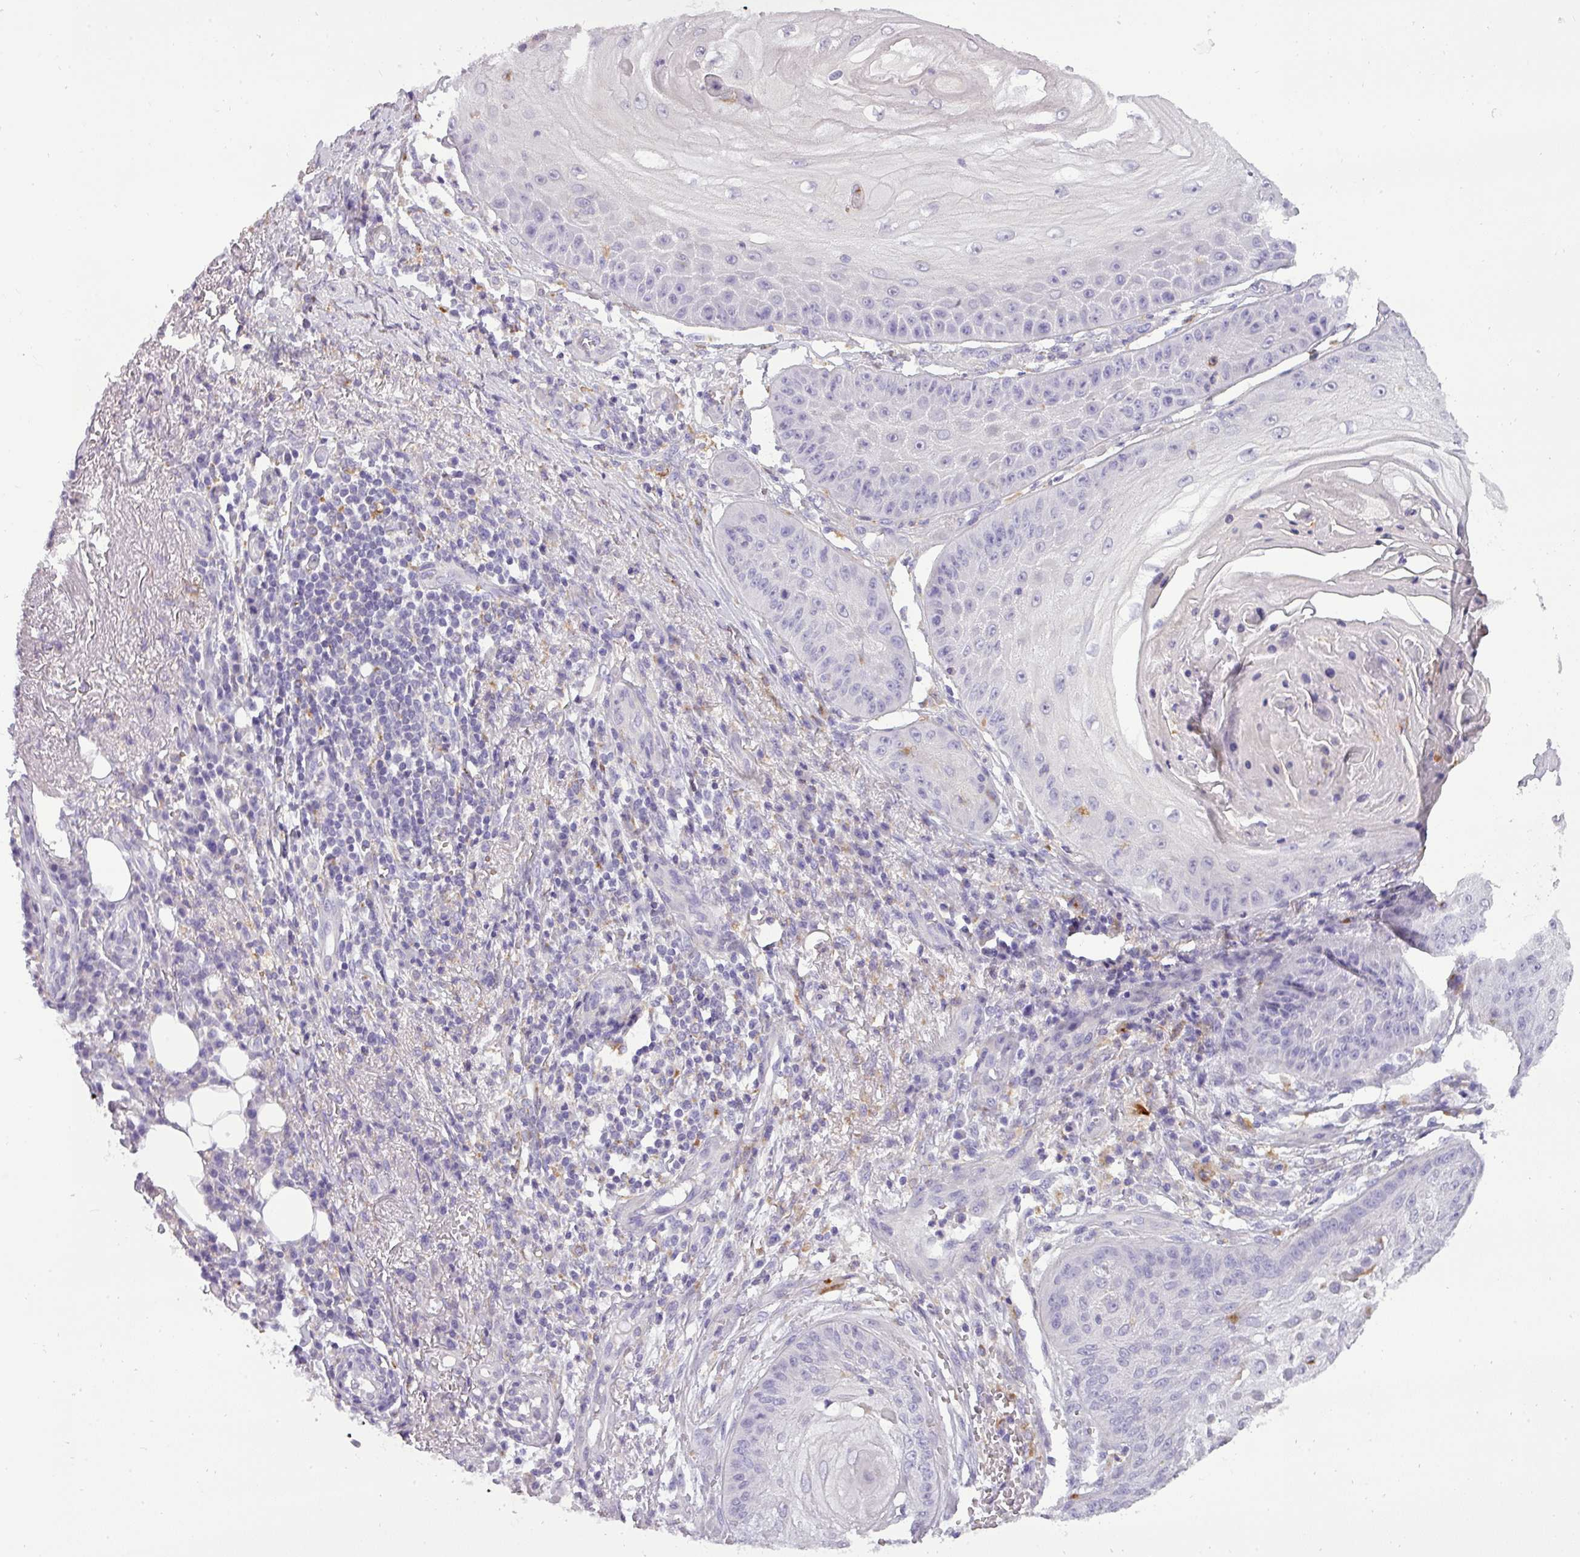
{"staining": {"intensity": "negative", "quantity": "none", "location": "none"}, "tissue": "skin cancer", "cell_type": "Tumor cells", "image_type": "cancer", "snomed": [{"axis": "morphology", "description": "Squamous cell carcinoma, NOS"}, {"axis": "topography", "description": "Skin"}], "caption": "There is no significant expression in tumor cells of squamous cell carcinoma (skin).", "gene": "ATP6V1D", "patient": {"sex": "male", "age": 70}}